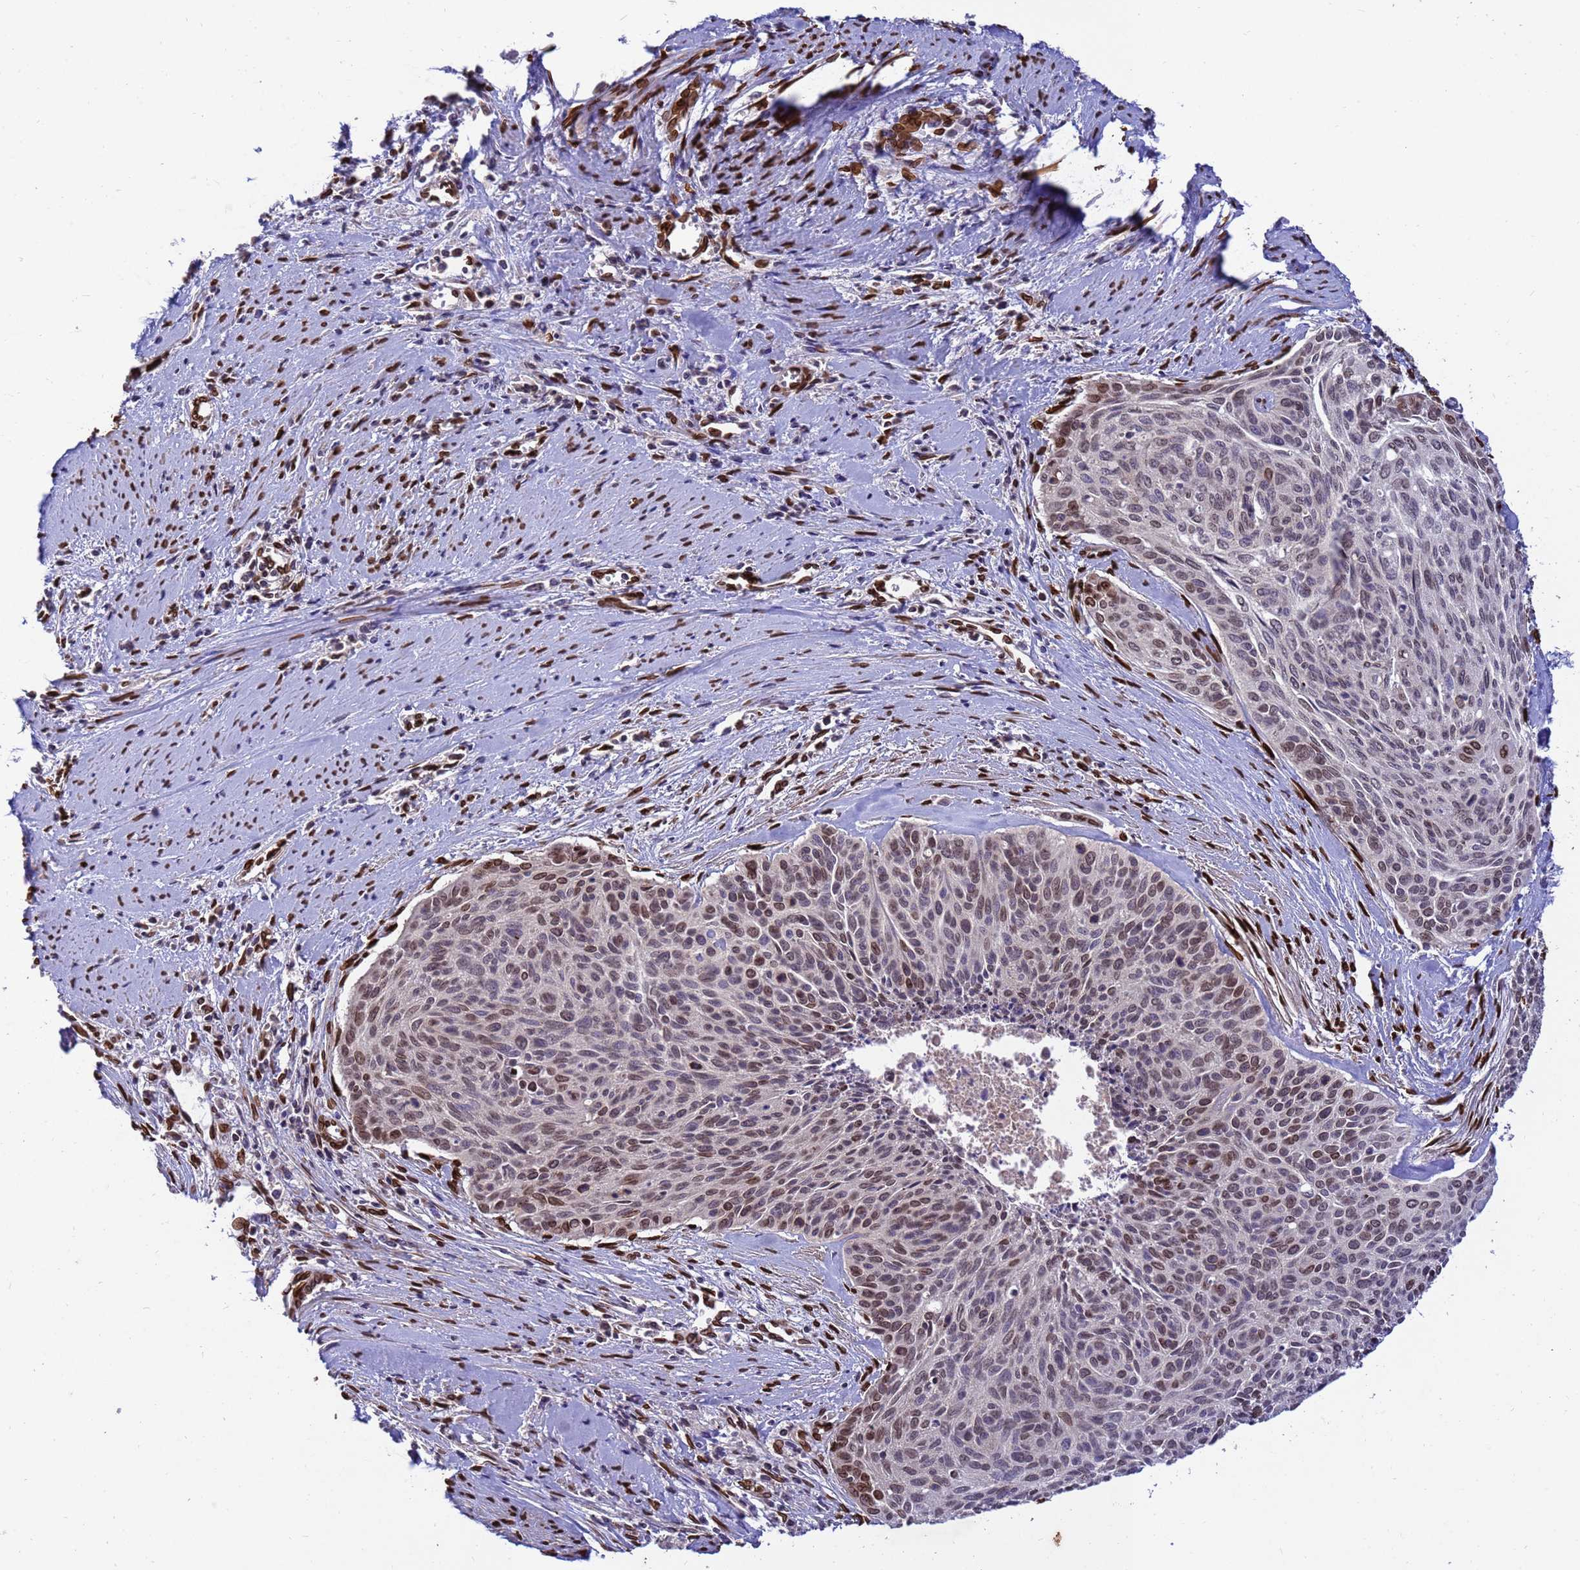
{"staining": {"intensity": "moderate", "quantity": "<25%", "location": "nuclear"}, "tissue": "cervical cancer", "cell_type": "Tumor cells", "image_type": "cancer", "snomed": [{"axis": "morphology", "description": "Squamous cell carcinoma, NOS"}, {"axis": "topography", "description": "Cervix"}], "caption": "Immunohistochemical staining of cervical squamous cell carcinoma displays moderate nuclear protein expression in about <25% of tumor cells. (DAB (3,3'-diaminobenzidine) IHC, brown staining for protein, blue staining for nuclei).", "gene": "GPR135", "patient": {"sex": "female", "age": 55}}